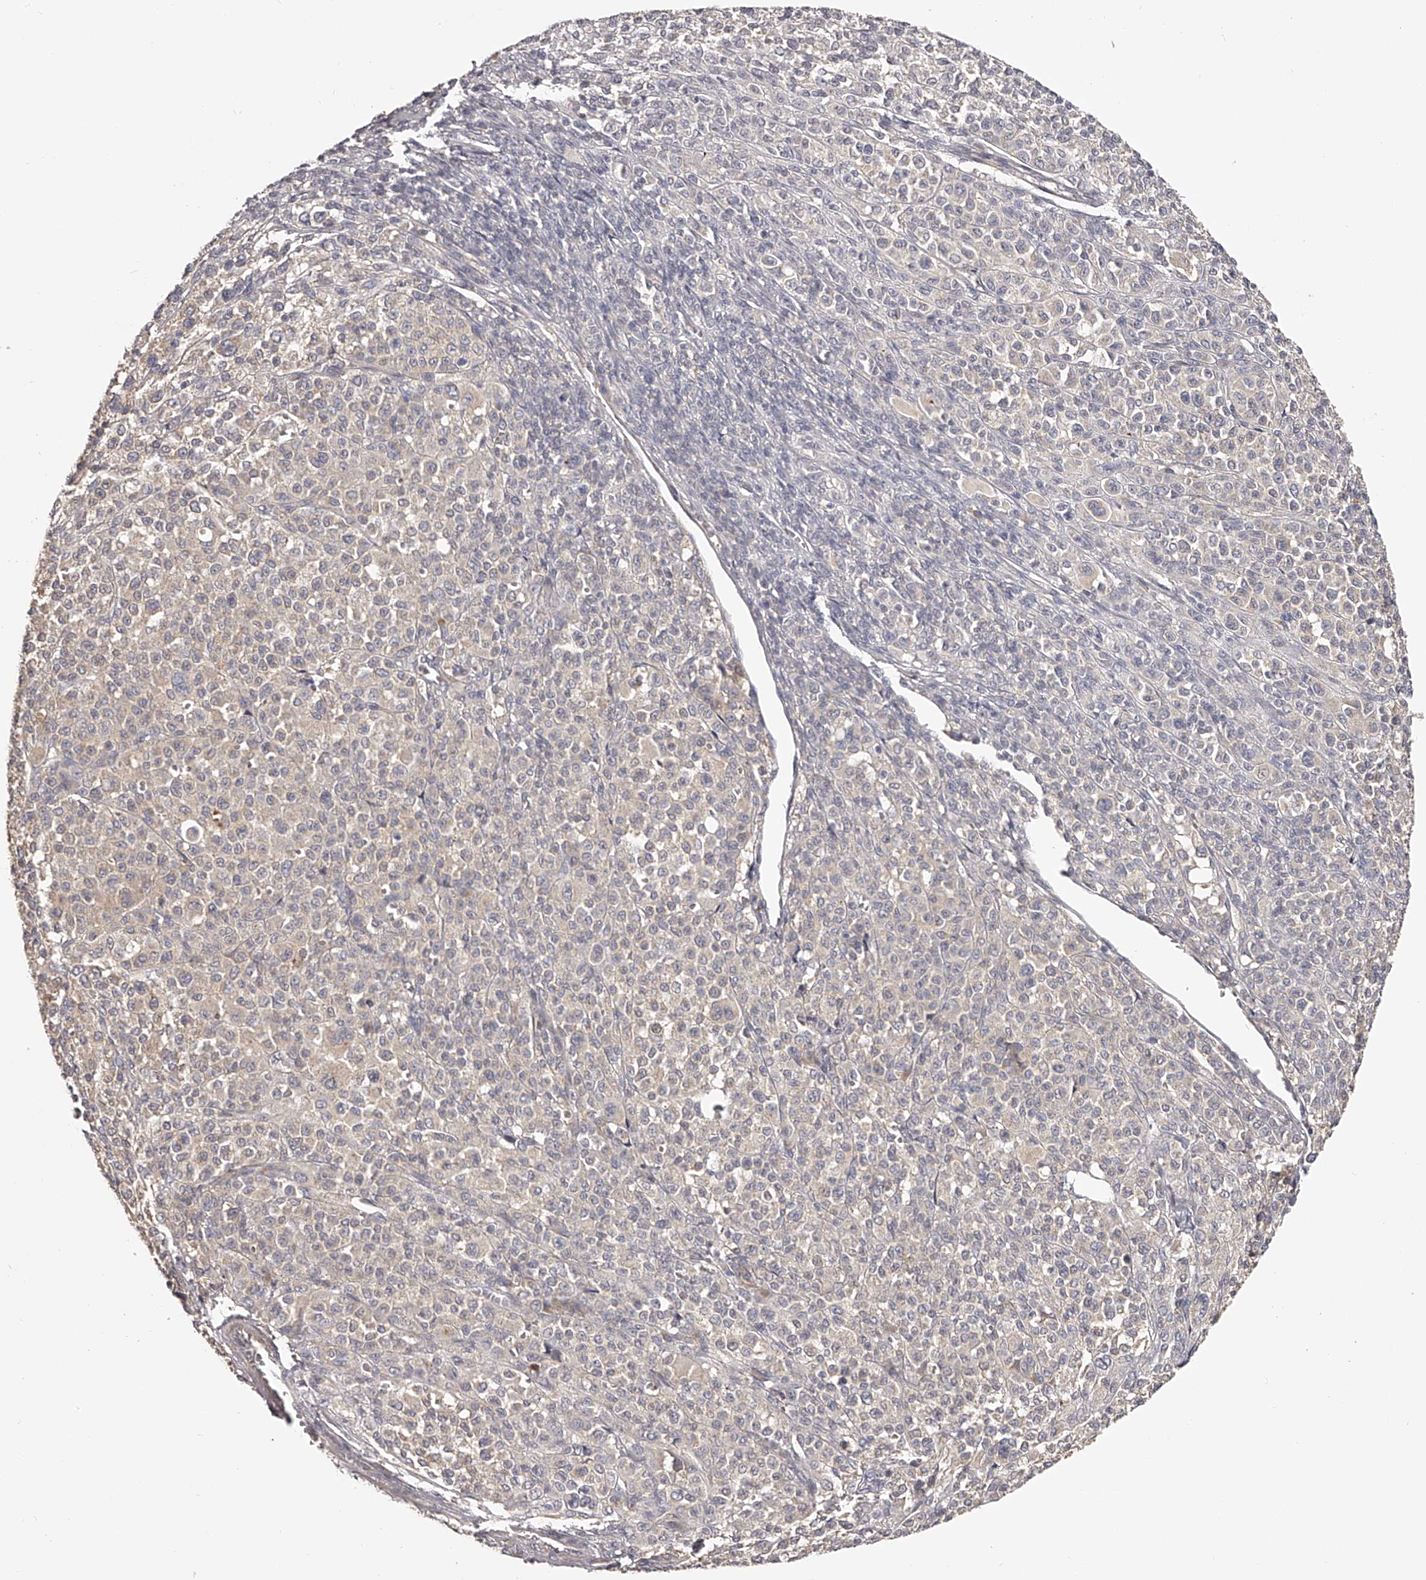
{"staining": {"intensity": "weak", "quantity": "<25%", "location": "cytoplasmic/membranous"}, "tissue": "melanoma", "cell_type": "Tumor cells", "image_type": "cancer", "snomed": [{"axis": "morphology", "description": "Malignant melanoma, Metastatic site"}, {"axis": "topography", "description": "Skin"}], "caption": "DAB immunohistochemical staining of malignant melanoma (metastatic site) exhibits no significant positivity in tumor cells.", "gene": "TNN", "patient": {"sex": "female", "age": 74}}